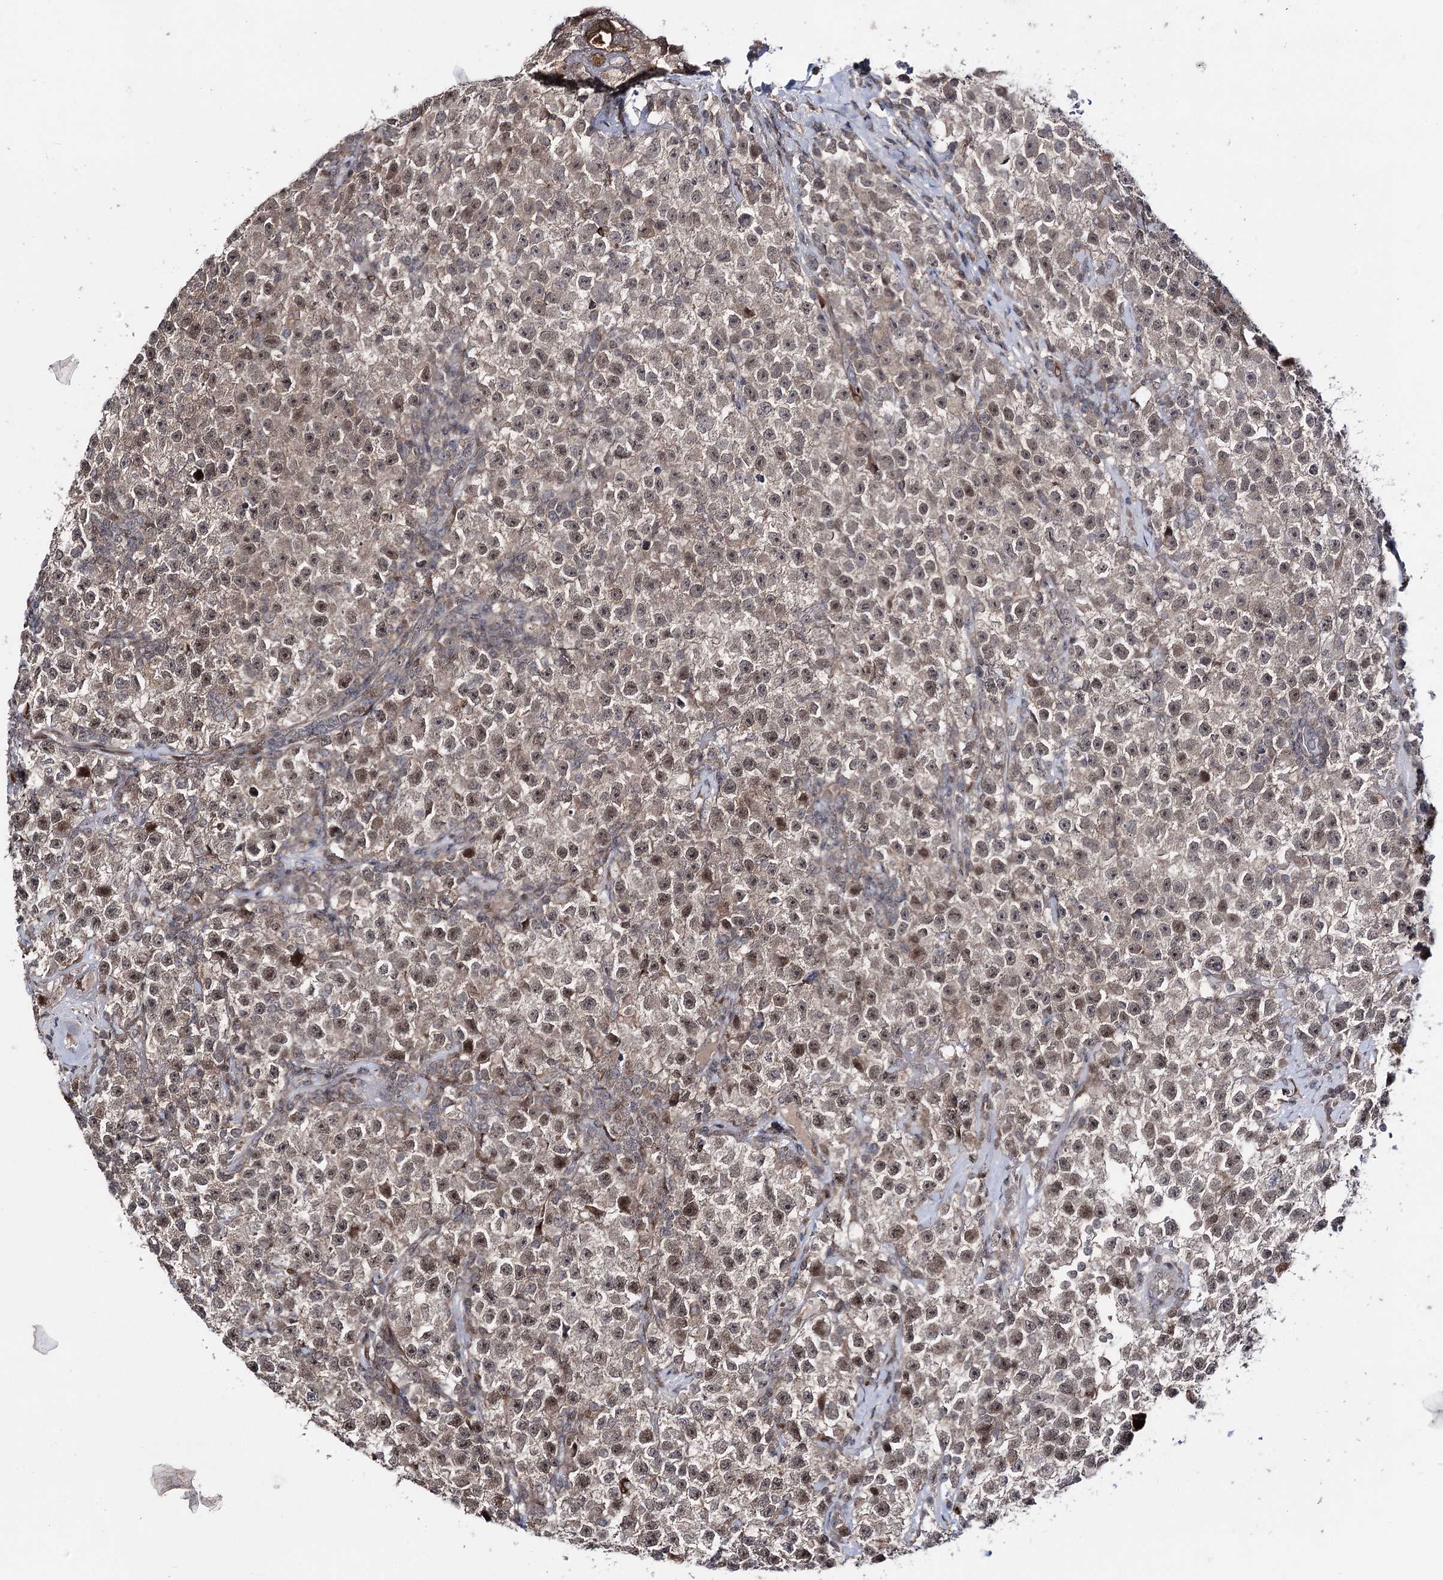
{"staining": {"intensity": "moderate", "quantity": "25%-75%", "location": "nuclear"}, "tissue": "testis cancer", "cell_type": "Tumor cells", "image_type": "cancer", "snomed": [{"axis": "morphology", "description": "Seminoma, NOS"}, {"axis": "topography", "description": "Testis"}], "caption": "Moderate nuclear expression is appreciated in approximately 25%-75% of tumor cells in seminoma (testis).", "gene": "HSD11B2", "patient": {"sex": "male", "age": 22}}